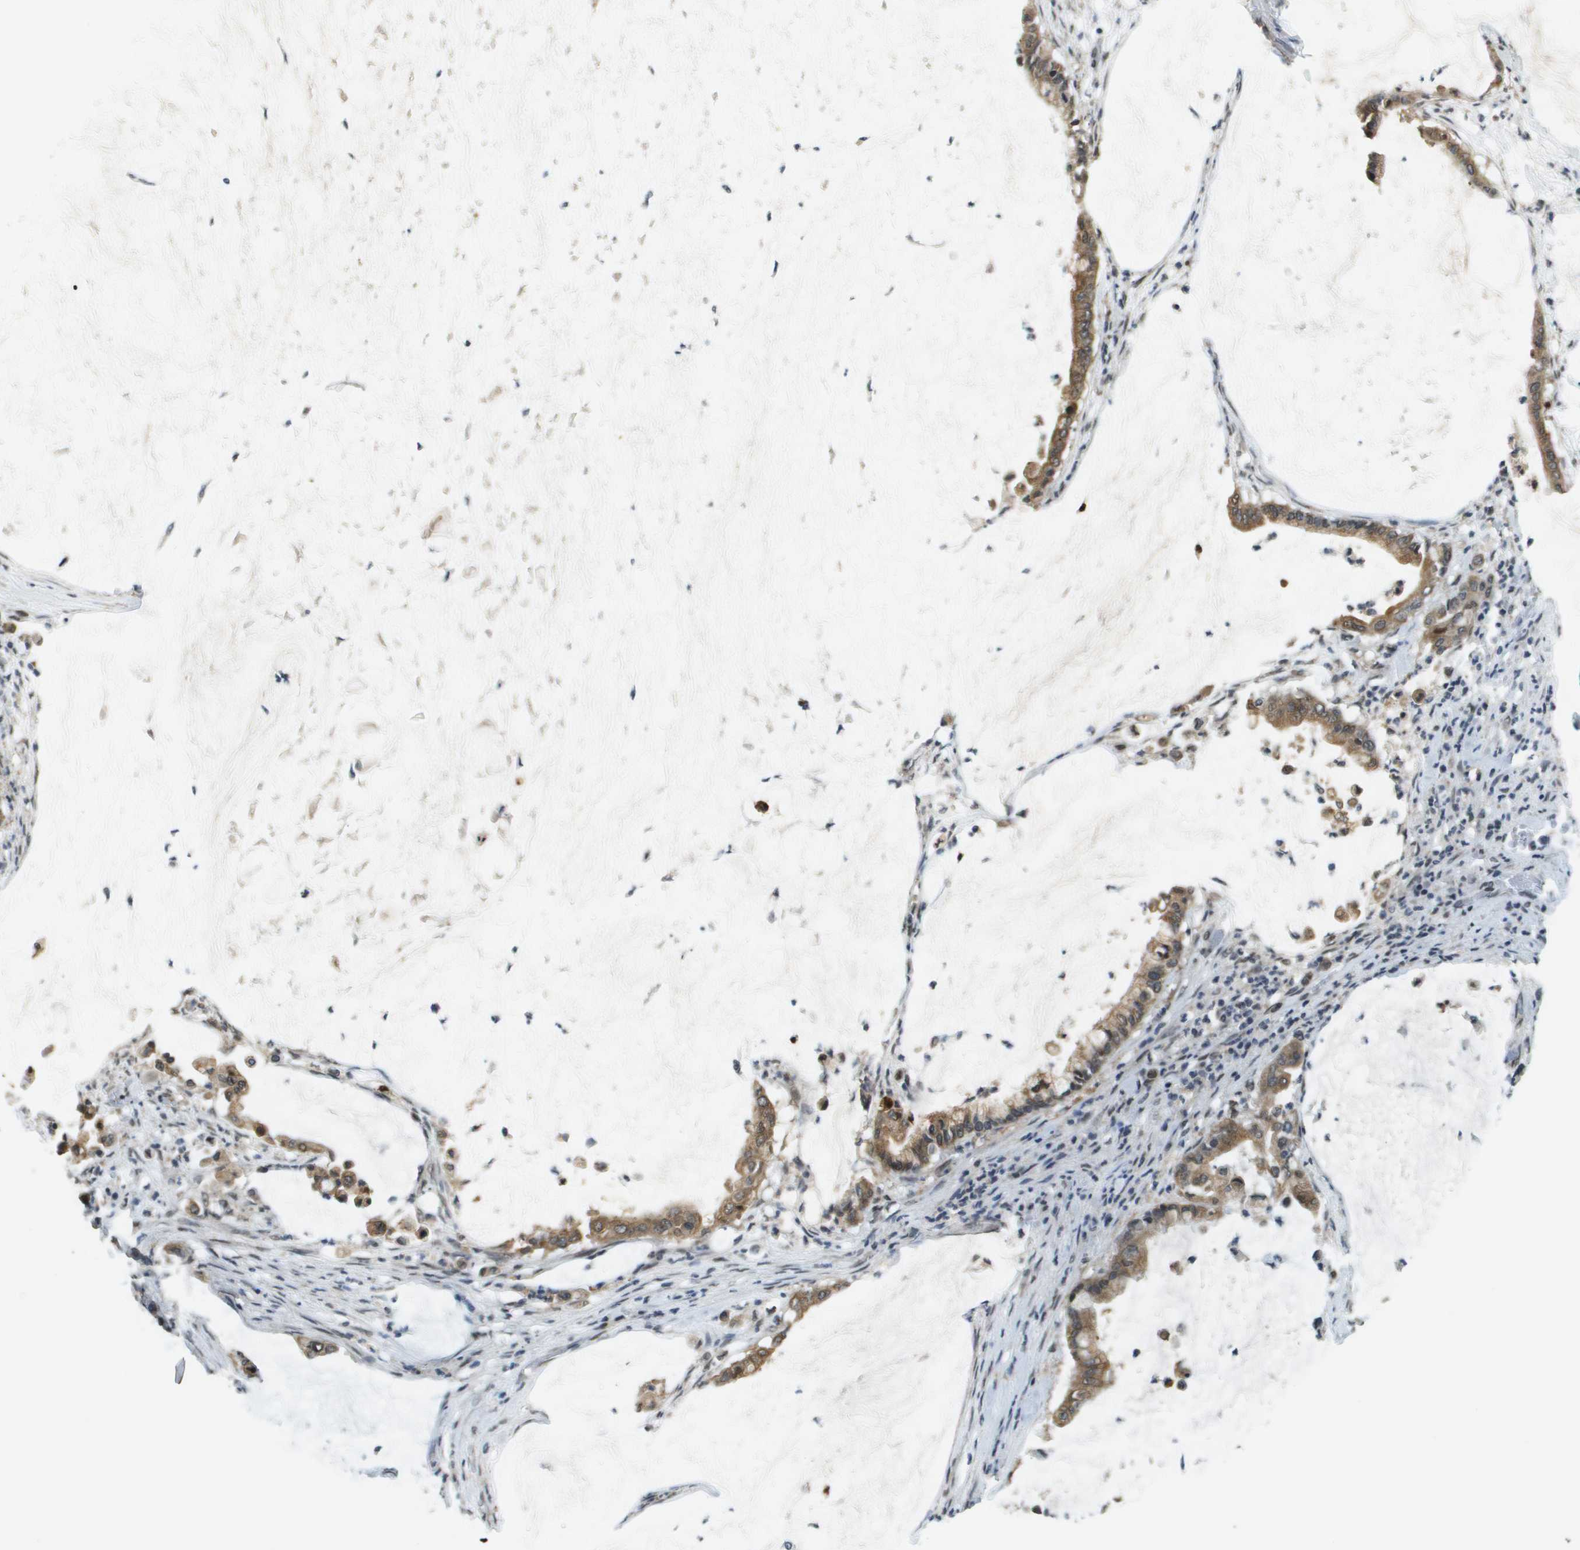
{"staining": {"intensity": "moderate", "quantity": ">75%", "location": "cytoplasmic/membranous"}, "tissue": "pancreatic cancer", "cell_type": "Tumor cells", "image_type": "cancer", "snomed": [{"axis": "morphology", "description": "Adenocarcinoma, NOS"}, {"axis": "topography", "description": "Pancreas"}], "caption": "Human adenocarcinoma (pancreatic) stained with a brown dye exhibits moderate cytoplasmic/membranous positive expression in about >75% of tumor cells.", "gene": "FANCC", "patient": {"sex": "male", "age": 41}}